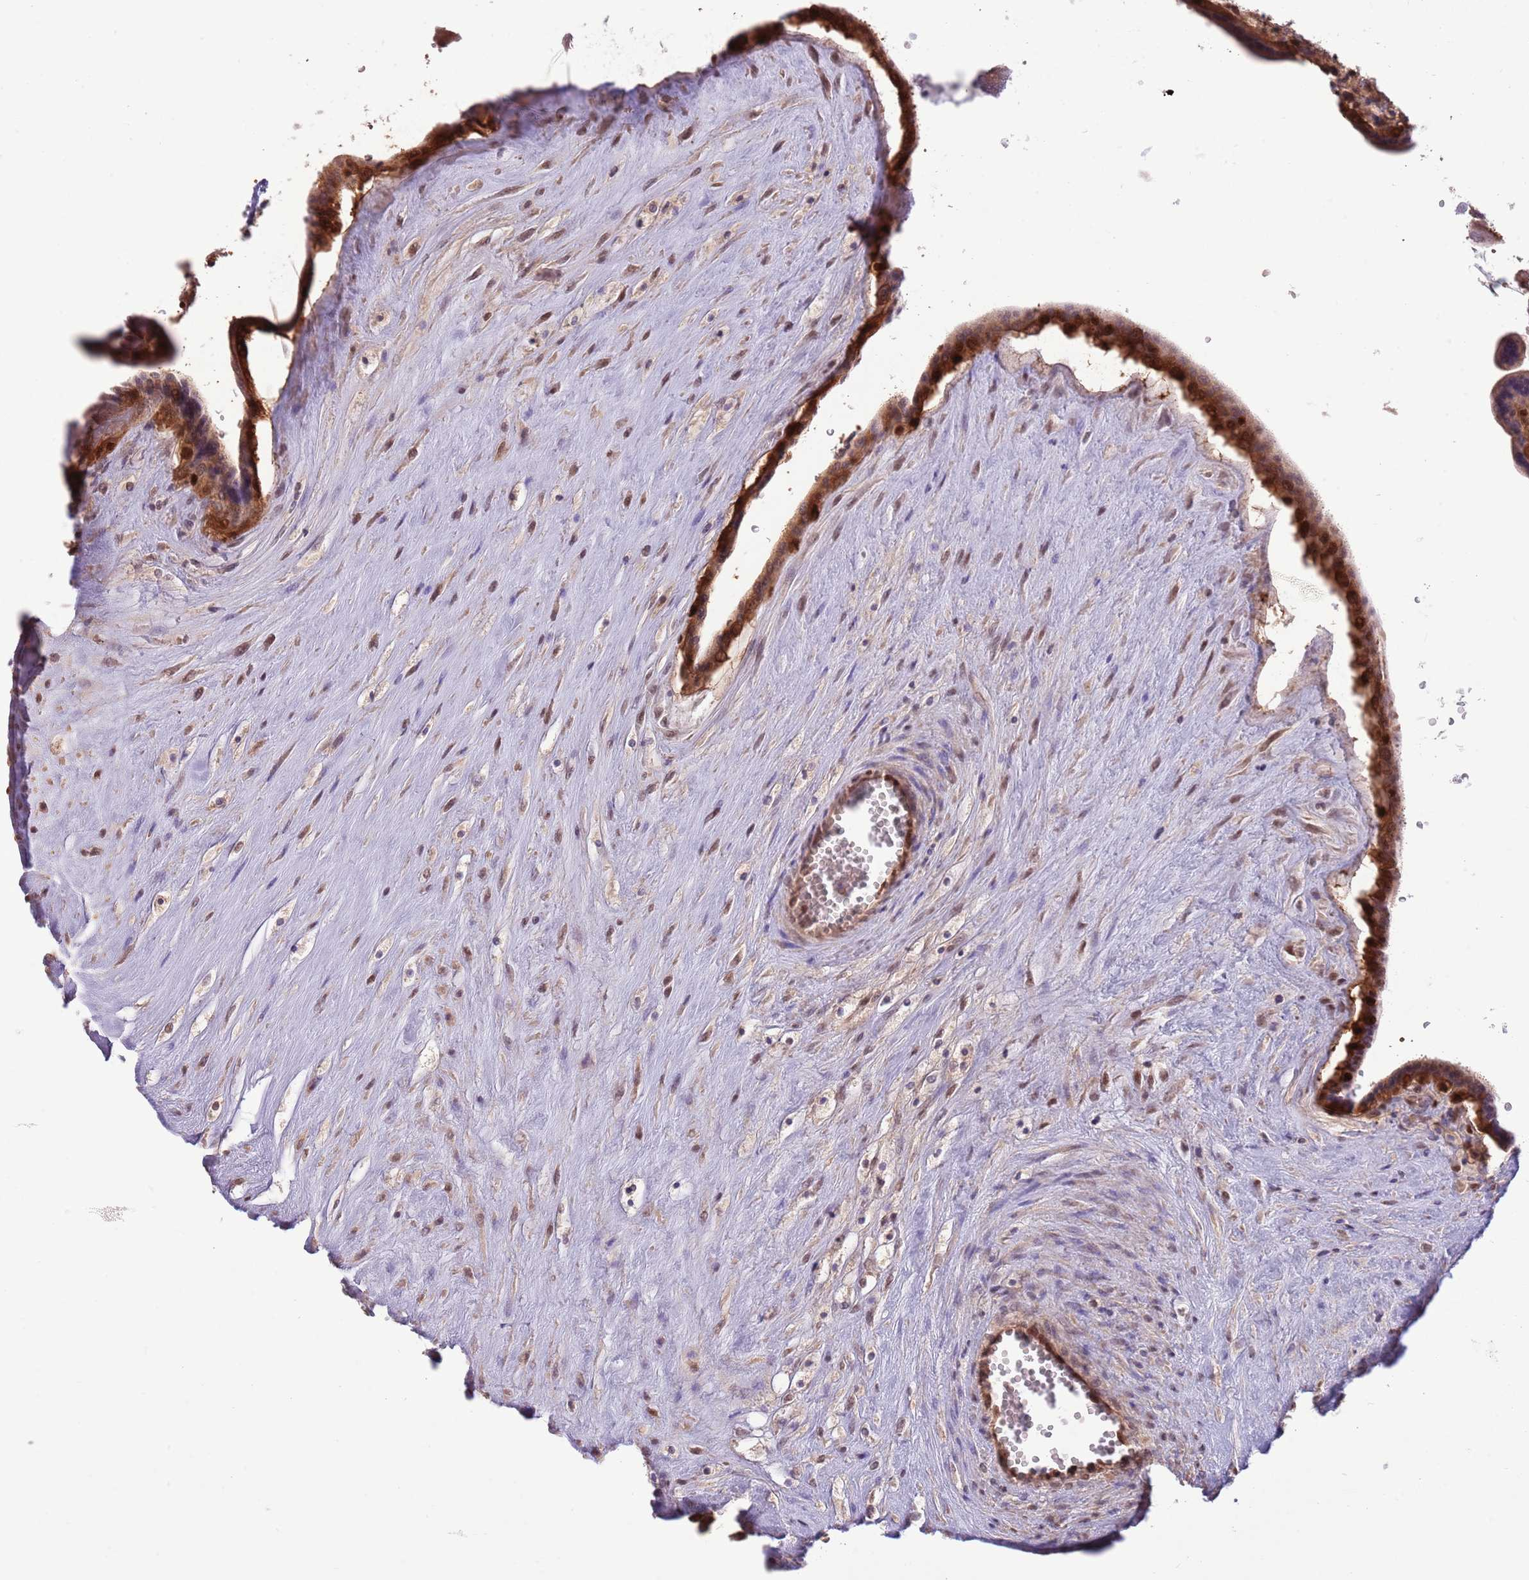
{"staining": {"intensity": "strong", "quantity": ">75%", "location": "cytoplasmic/membranous,nuclear"}, "tissue": "placenta", "cell_type": "Trophoblastic cells", "image_type": "normal", "snomed": [{"axis": "morphology", "description": "Normal tissue, NOS"}, {"axis": "topography", "description": "Placenta"}], "caption": "Trophoblastic cells exhibit high levels of strong cytoplasmic/membranous,nuclear staining in about >75% of cells in benign human placenta. (DAB IHC with brightfield microscopy, high magnification).", "gene": "NSFL1C", "patient": {"sex": "female", "age": 37}}